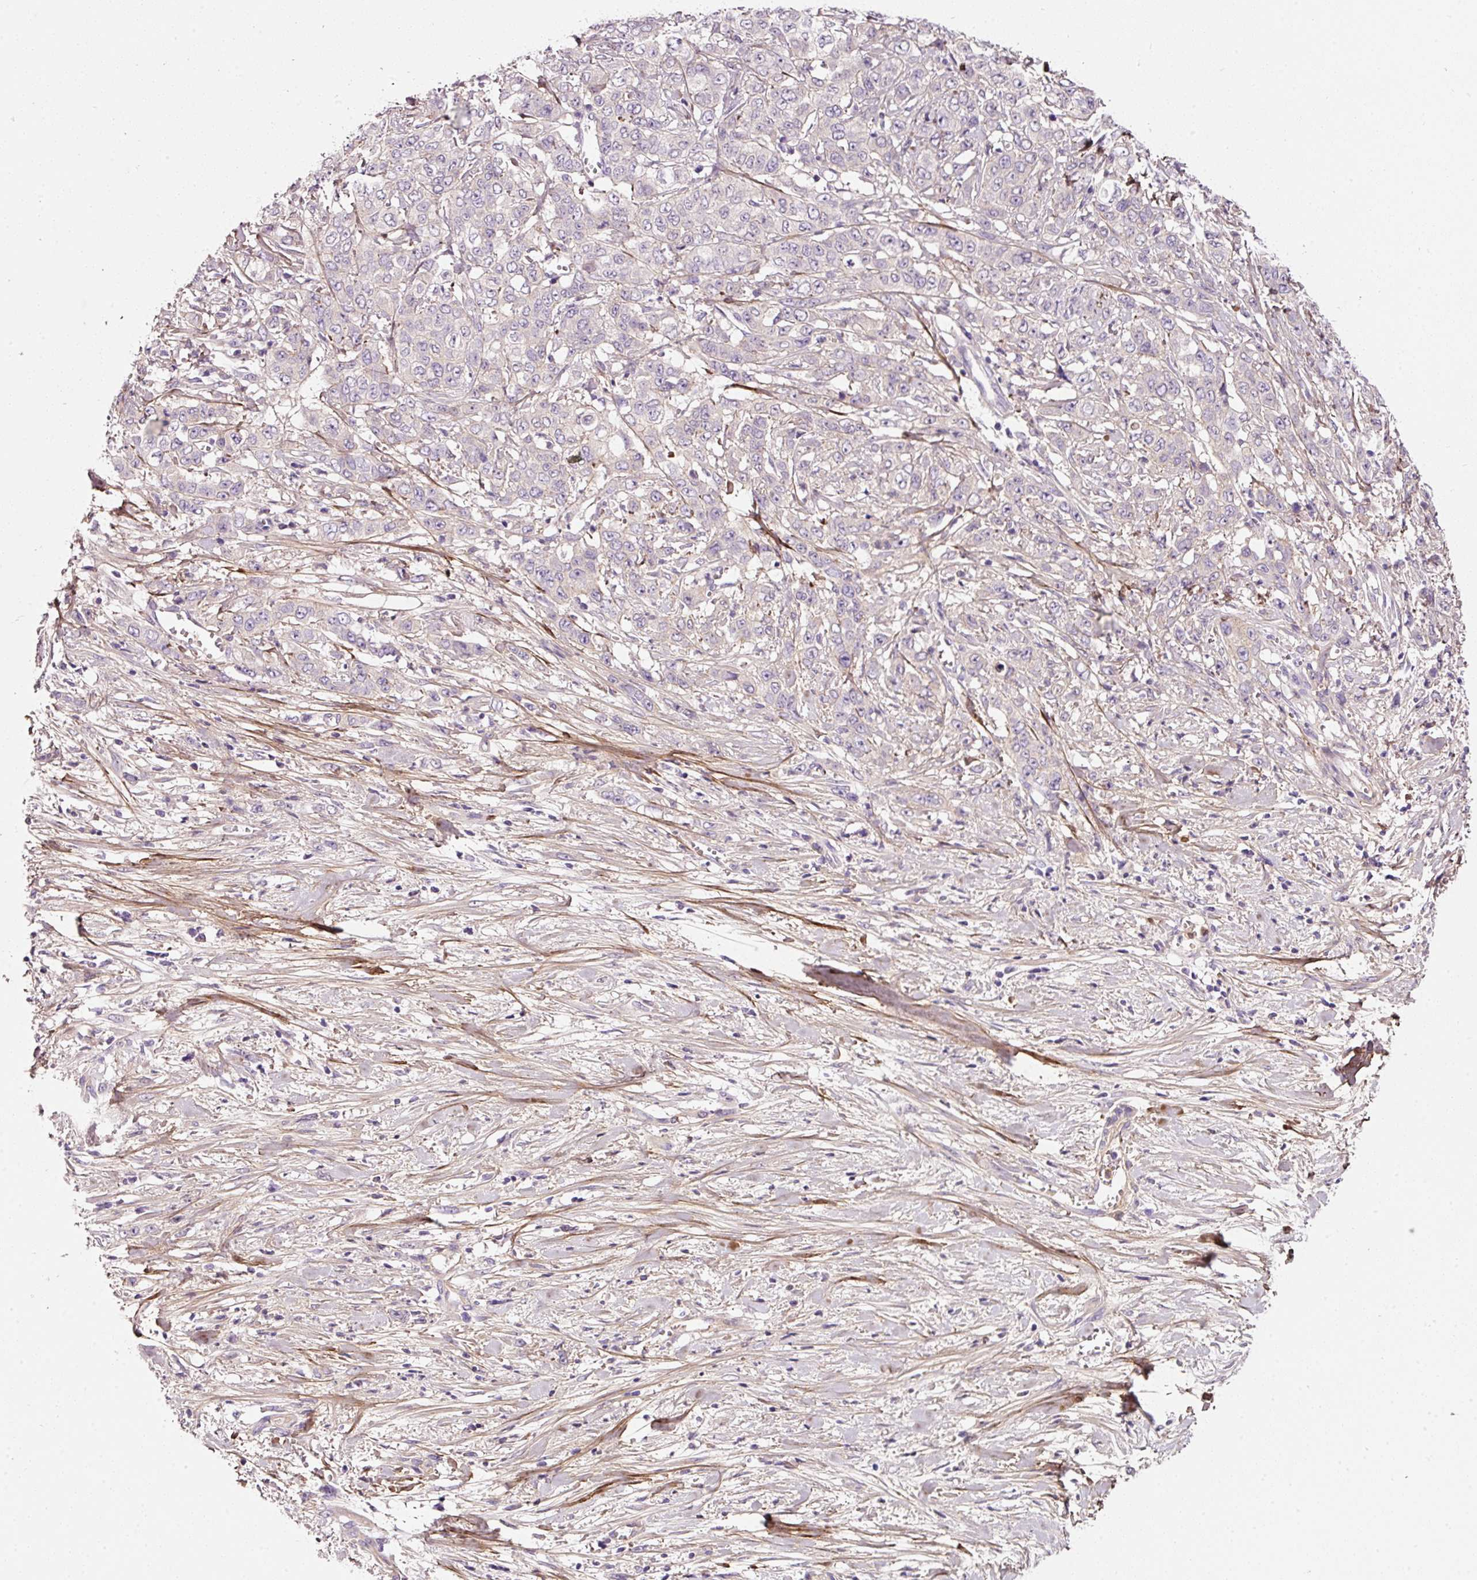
{"staining": {"intensity": "negative", "quantity": "none", "location": "none"}, "tissue": "stomach cancer", "cell_type": "Tumor cells", "image_type": "cancer", "snomed": [{"axis": "morphology", "description": "Adenocarcinoma, NOS"}, {"axis": "topography", "description": "Stomach, upper"}], "caption": "A histopathology image of stomach cancer stained for a protein exhibits no brown staining in tumor cells. (DAB immunohistochemistry (IHC) visualized using brightfield microscopy, high magnification).", "gene": "SOS2", "patient": {"sex": "male", "age": 62}}